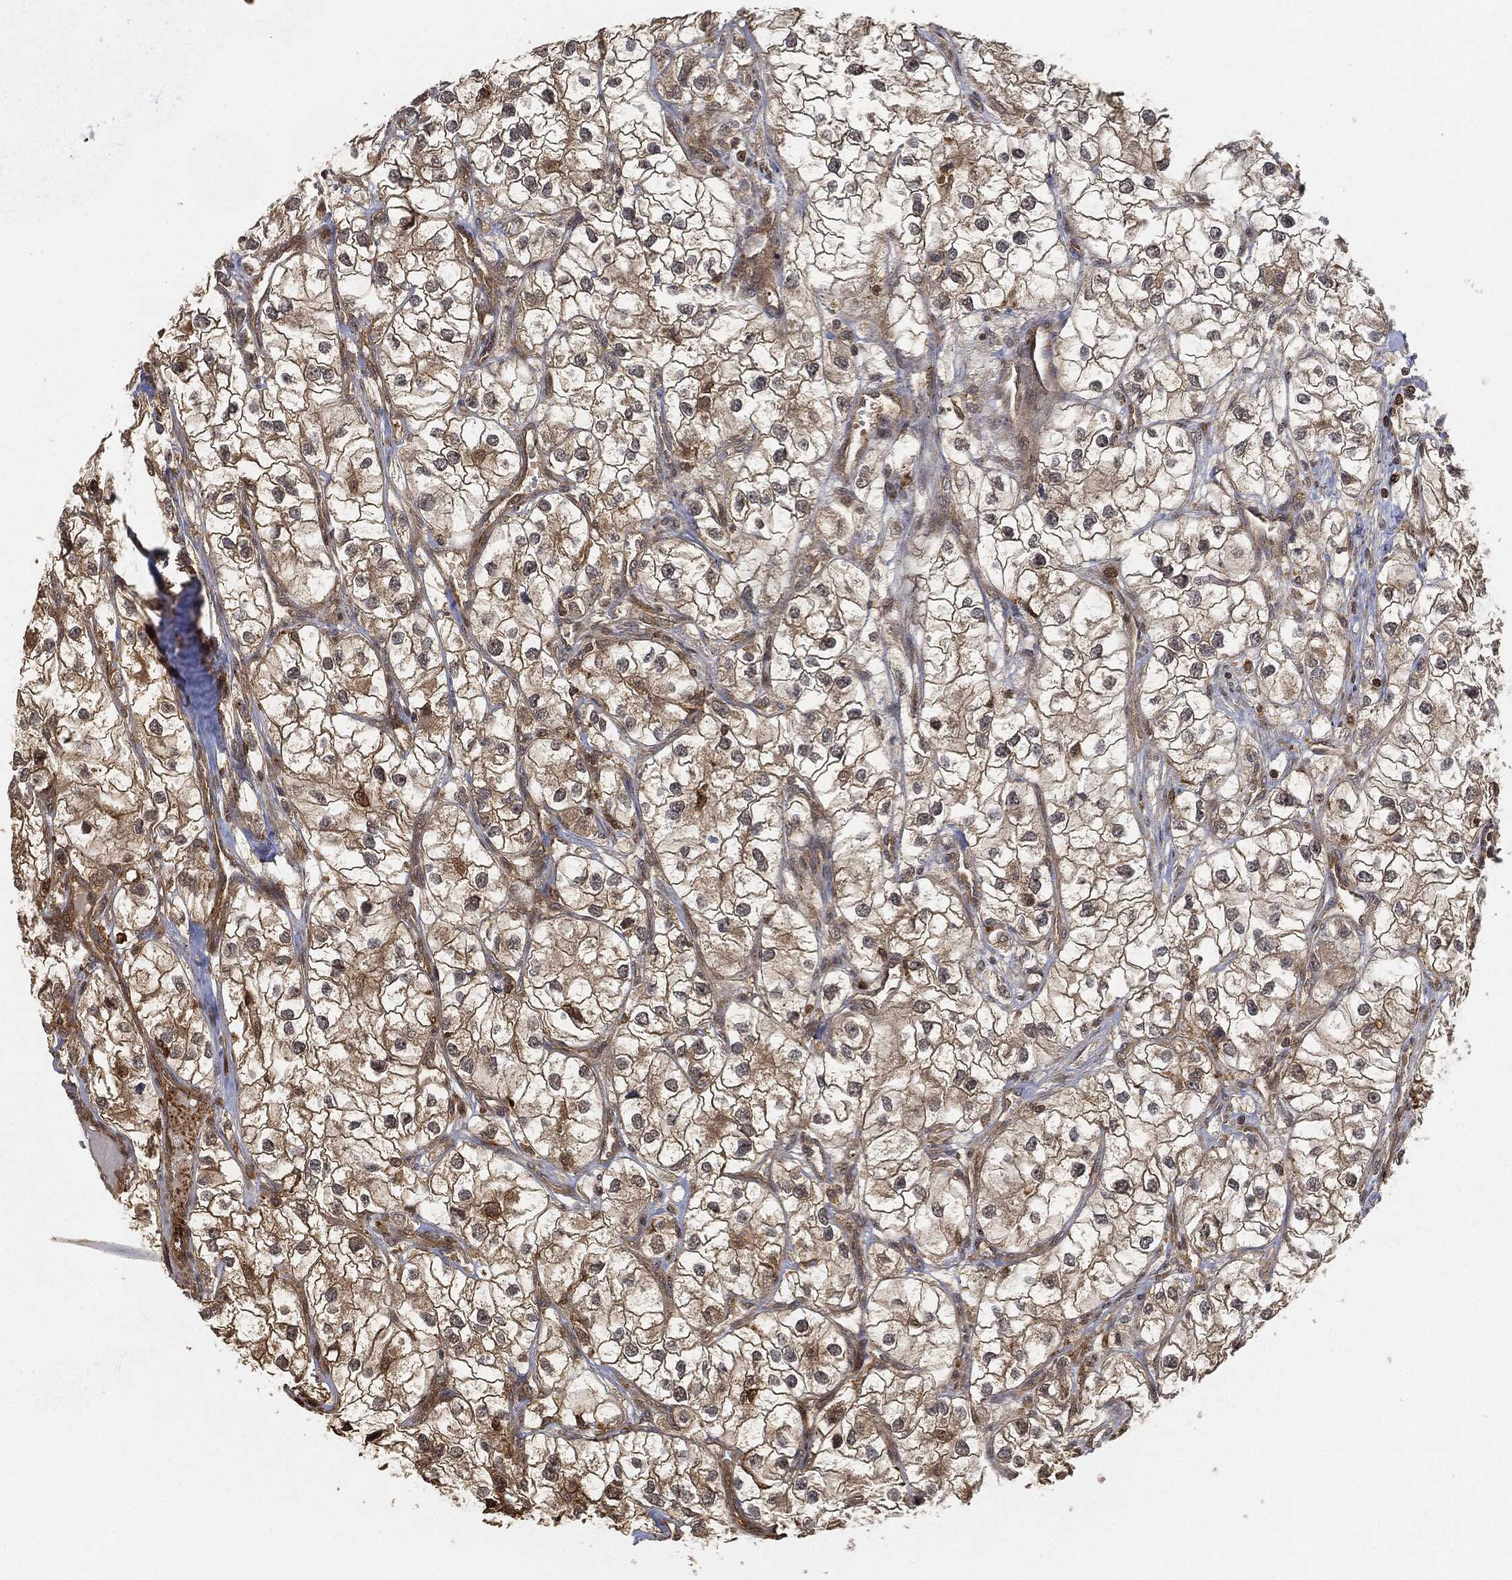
{"staining": {"intensity": "moderate", "quantity": ">75%", "location": "cytoplasmic/membranous"}, "tissue": "renal cancer", "cell_type": "Tumor cells", "image_type": "cancer", "snomed": [{"axis": "morphology", "description": "Adenocarcinoma, NOS"}, {"axis": "topography", "description": "Kidney"}], "caption": "Immunohistochemical staining of human renal cancer (adenocarcinoma) displays moderate cytoplasmic/membranous protein expression in approximately >75% of tumor cells.", "gene": "TPT1", "patient": {"sex": "male", "age": 59}}